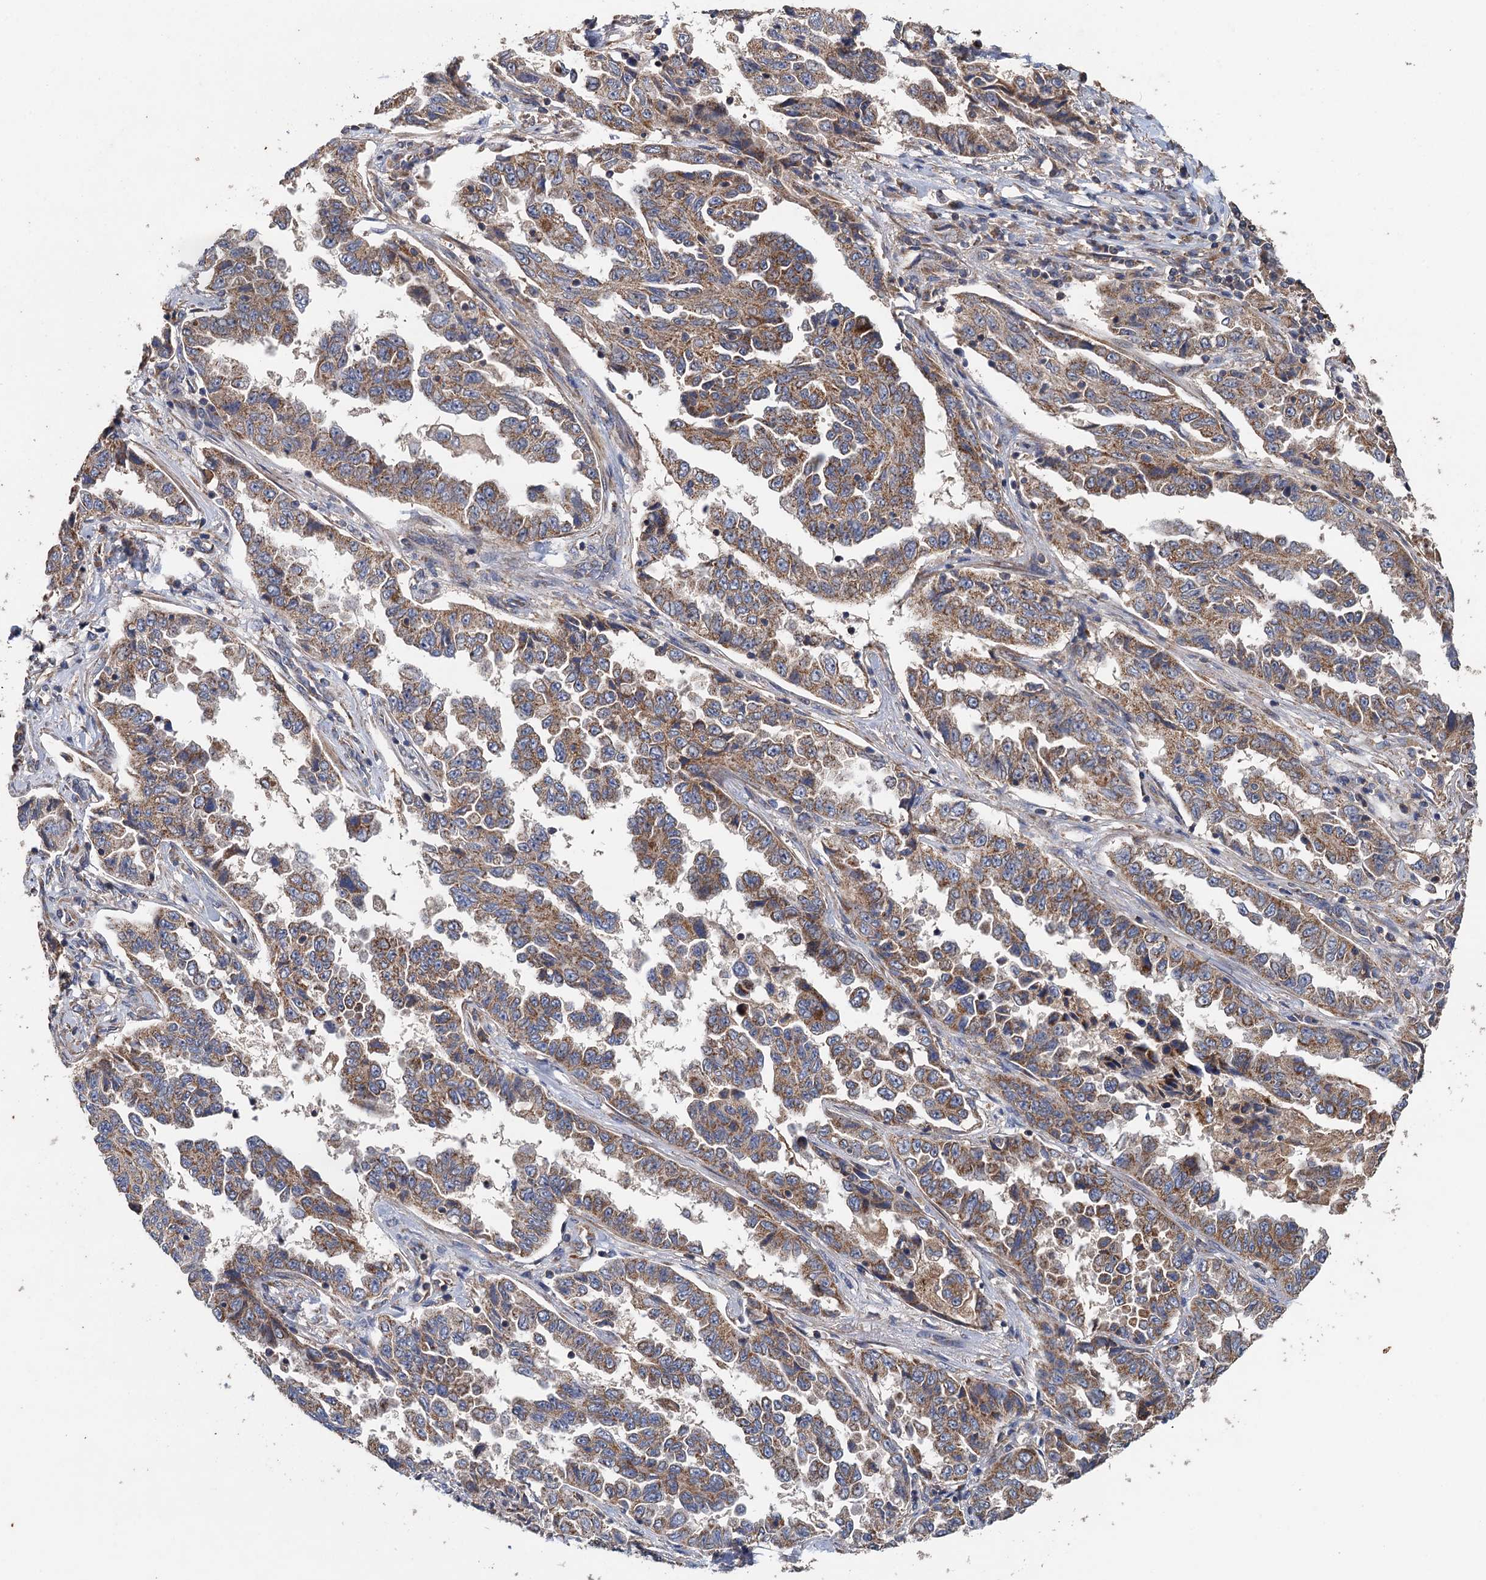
{"staining": {"intensity": "moderate", "quantity": ">75%", "location": "cytoplasmic/membranous"}, "tissue": "lung cancer", "cell_type": "Tumor cells", "image_type": "cancer", "snomed": [{"axis": "morphology", "description": "Adenocarcinoma, NOS"}, {"axis": "topography", "description": "Lung"}], "caption": "Lung adenocarcinoma stained with DAB (3,3'-diaminobenzidine) immunohistochemistry (IHC) reveals medium levels of moderate cytoplasmic/membranous expression in about >75% of tumor cells.", "gene": "BCS1L", "patient": {"sex": "female", "age": 51}}